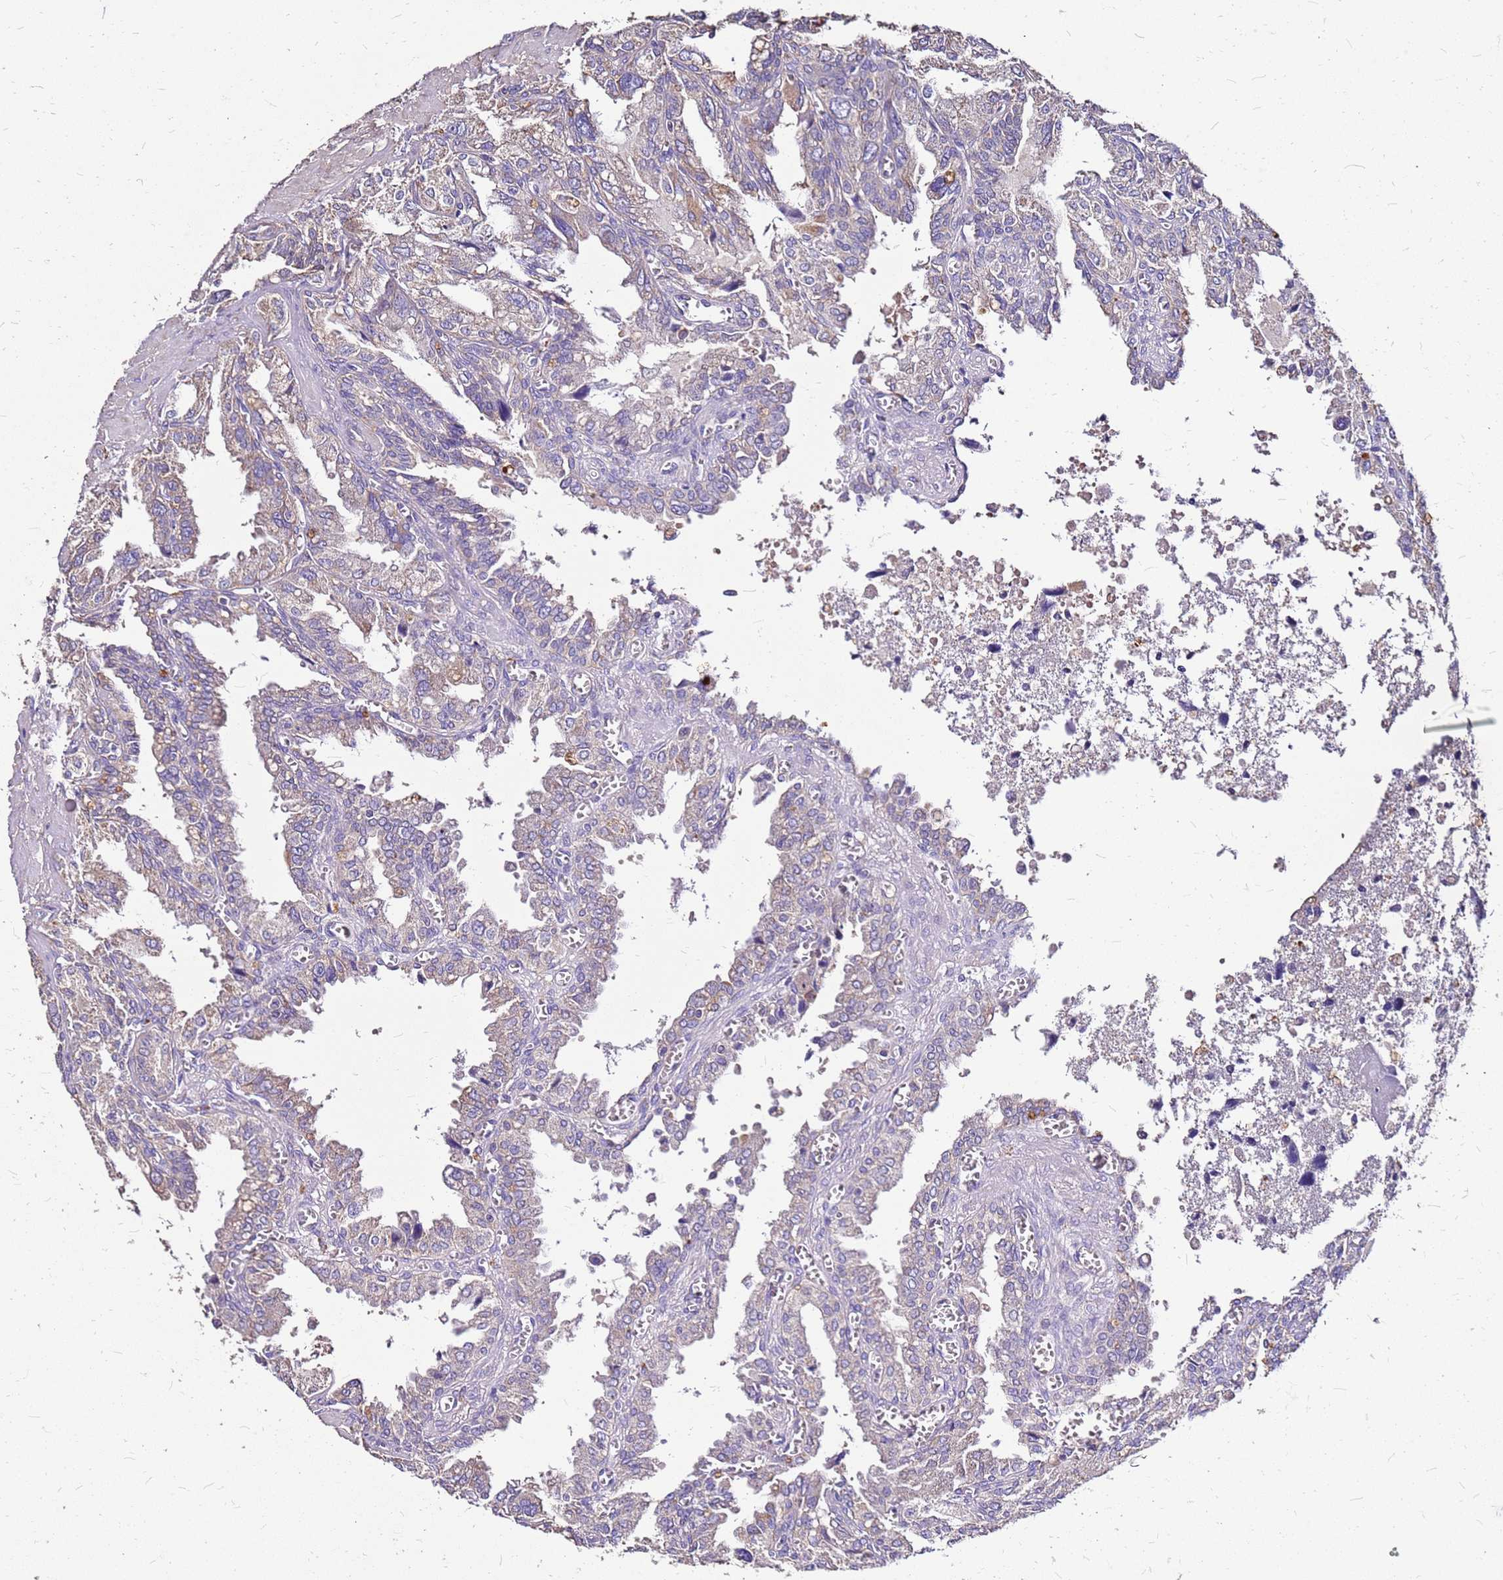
{"staining": {"intensity": "moderate", "quantity": "<25%", "location": "cytoplasmic/membranous"}, "tissue": "seminal vesicle", "cell_type": "Glandular cells", "image_type": "normal", "snomed": [{"axis": "morphology", "description": "Normal tissue, NOS"}, {"axis": "topography", "description": "Seminal veicle"}], "caption": "Protein expression analysis of unremarkable human seminal vesicle reveals moderate cytoplasmic/membranous expression in about <25% of glandular cells.", "gene": "EXD3", "patient": {"sex": "male", "age": 67}}